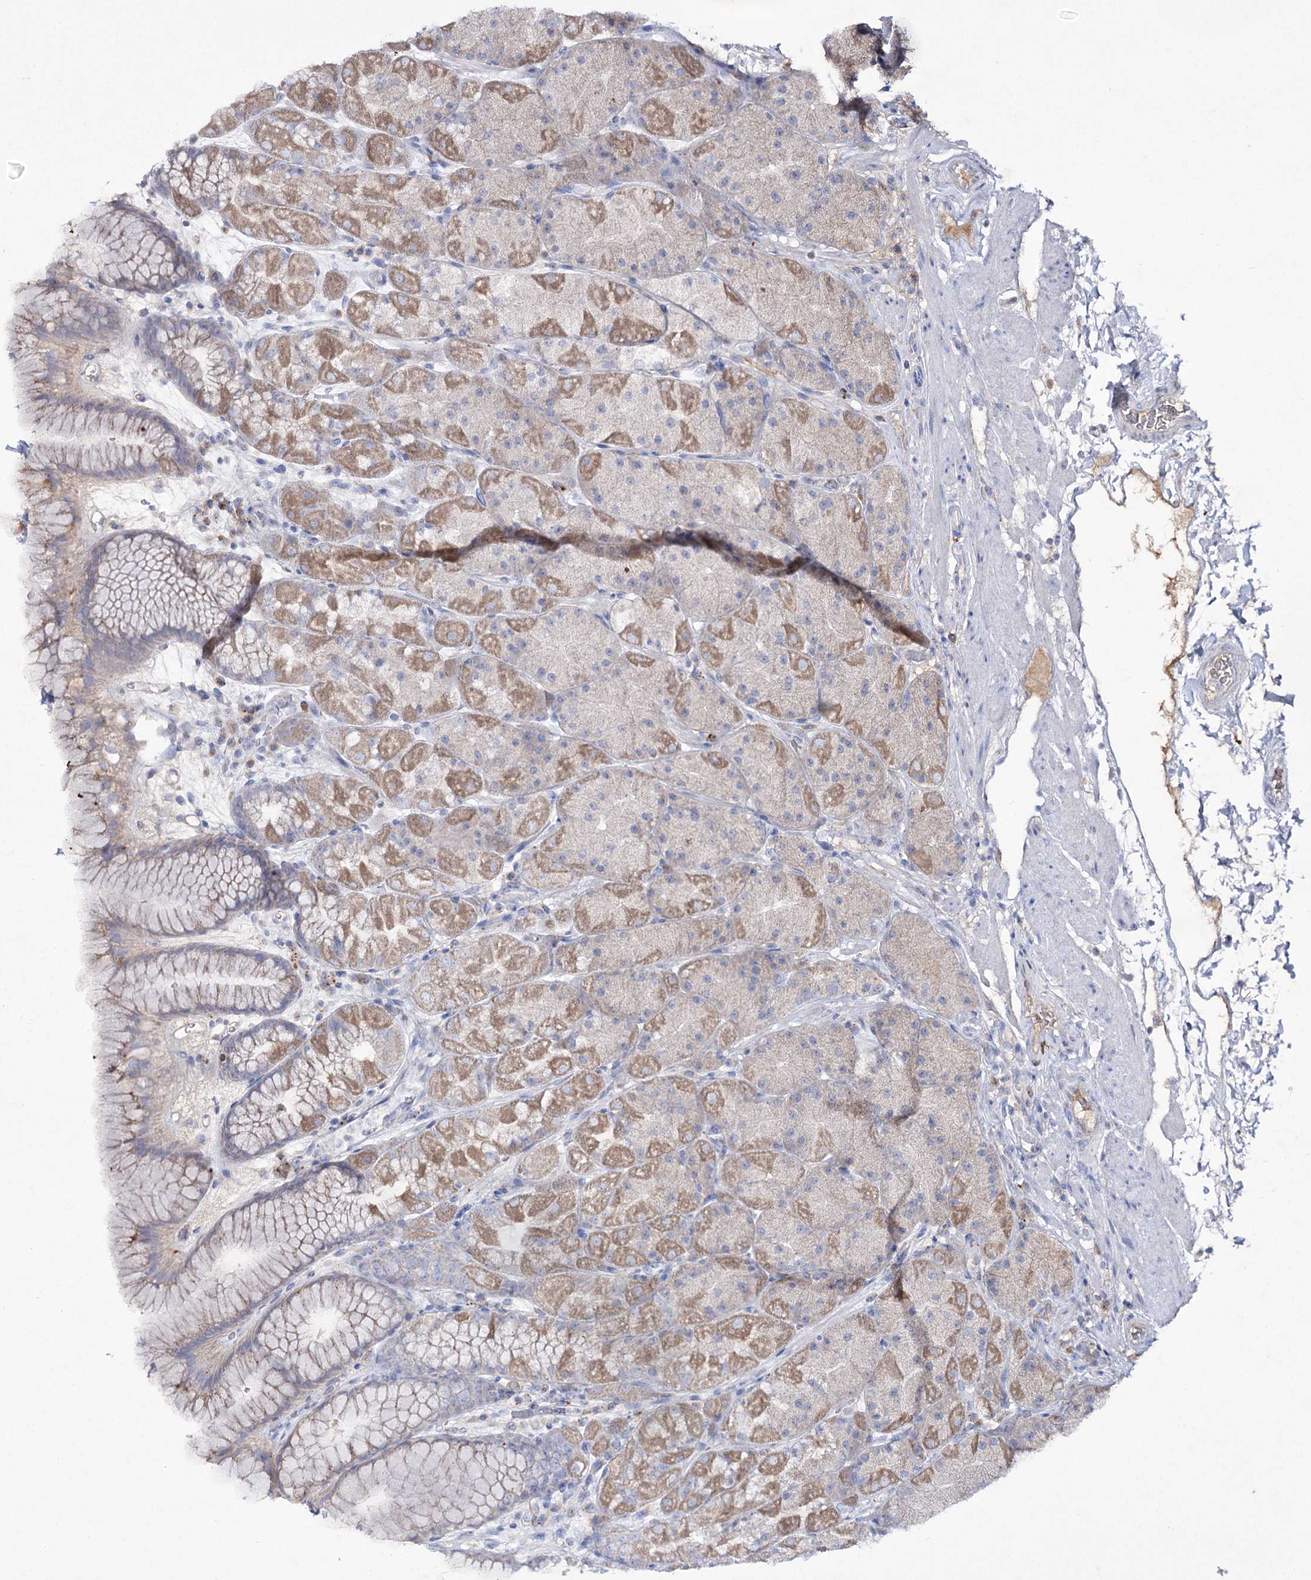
{"staining": {"intensity": "moderate", "quantity": "25%-75%", "location": "cytoplasmic/membranous"}, "tissue": "stomach", "cell_type": "Glandular cells", "image_type": "normal", "snomed": [{"axis": "morphology", "description": "Normal tissue, NOS"}, {"axis": "topography", "description": "Stomach, upper"}, {"axis": "topography", "description": "Stomach, lower"}], "caption": "The image exhibits a brown stain indicating the presence of a protein in the cytoplasmic/membranous of glandular cells in stomach.", "gene": "NAGLU", "patient": {"sex": "male", "age": 67}}